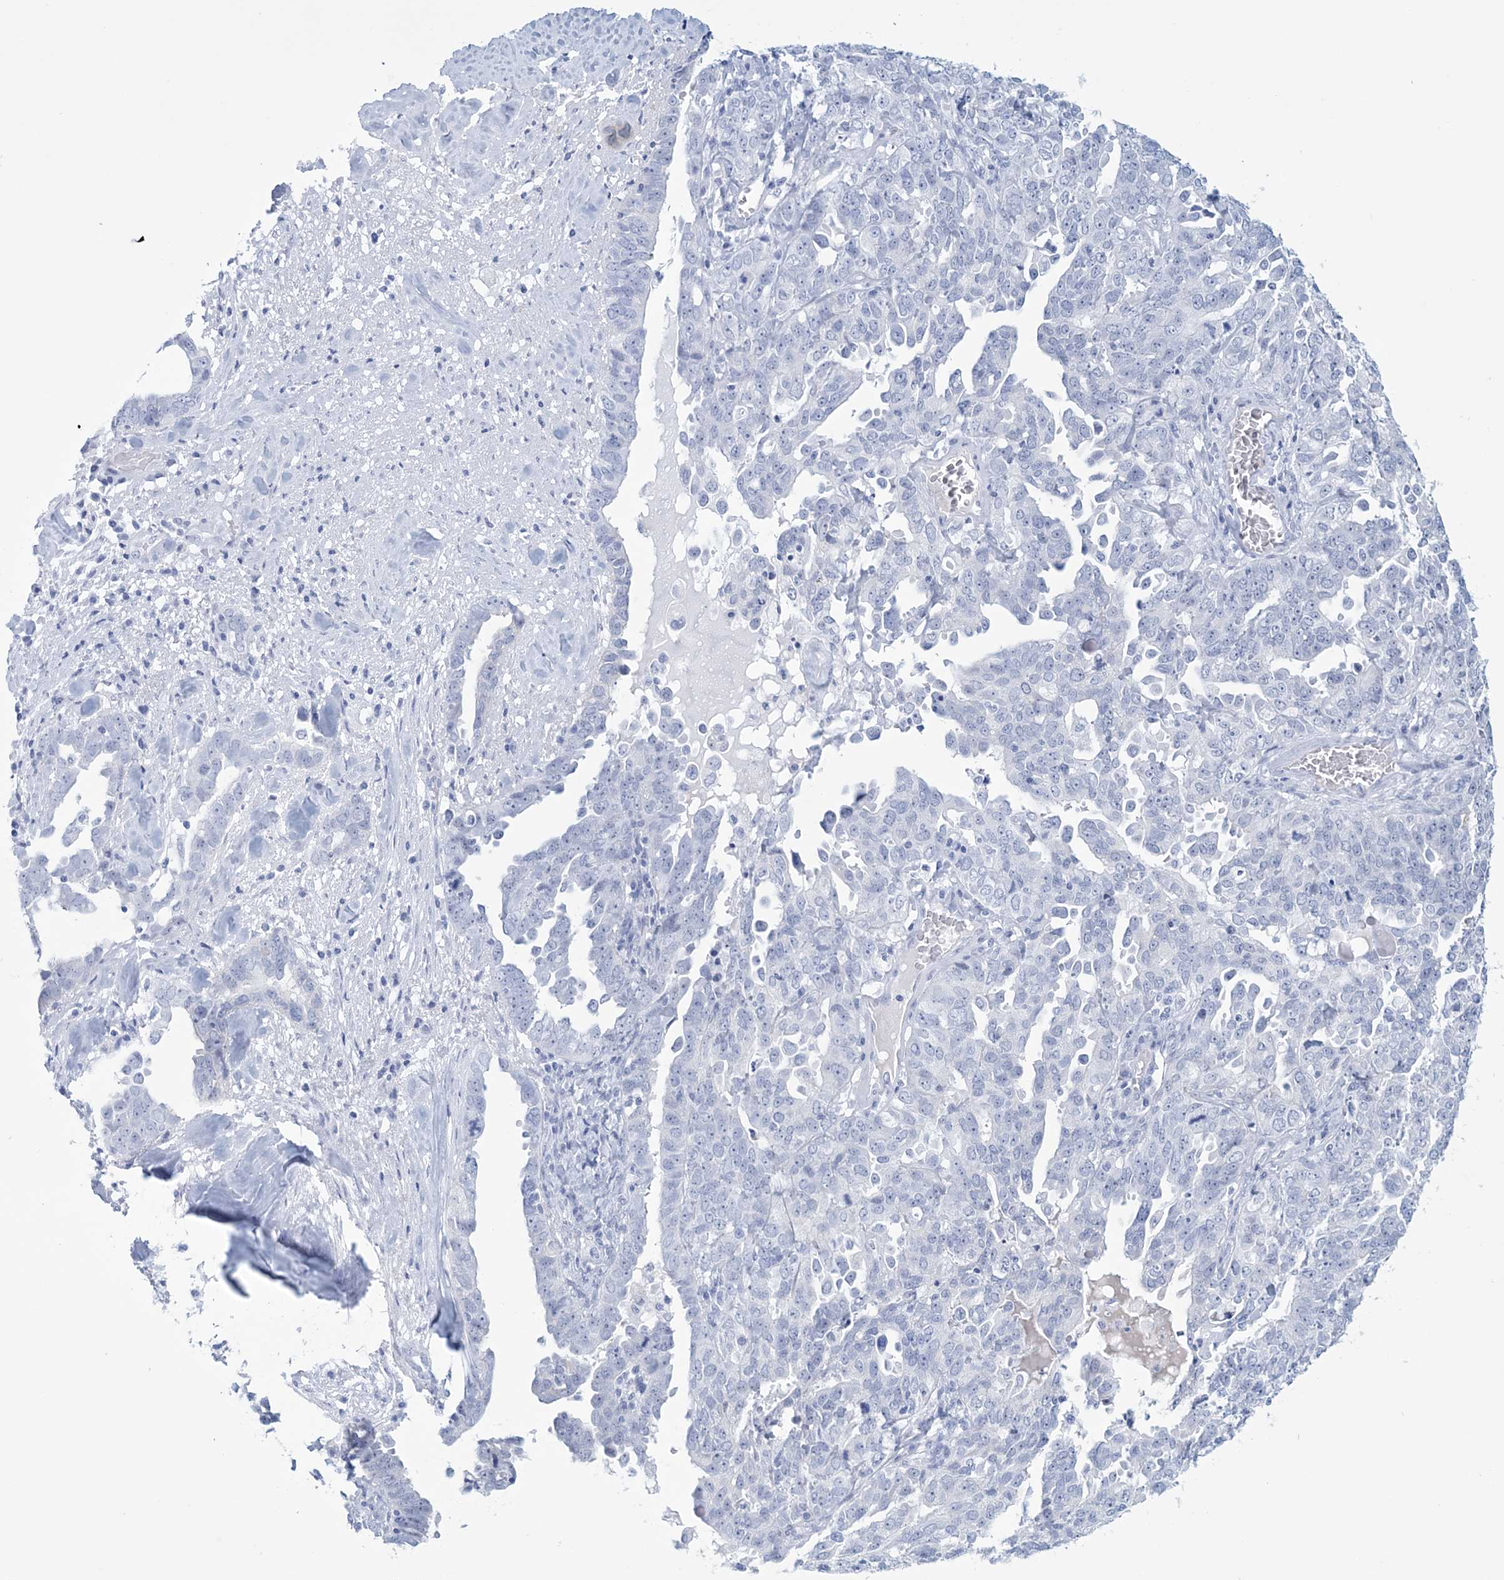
{"staining": {"intensity": "negative", "quantity": "none", "location": "none"}, "tissue": "ovarian cancer", "cell_type": "Tumor cells", "image_type": "cancer", "snomed": [{"axis": "morphology", "description": "Carcinoma, endometroid"}, {"axis": "topography", "description": "Ovary"}], "caption": "High magnification brightfield microscopy of ovarian cancer (endometroid carcinoma) stained with DAB (3,3'-diaminobenzidine) (brown) and counterstained with hematoxylin (blue): tumor cells show no significant staining. Nuclei are stained in blue.", "gene": "DPCD", "patient": {"sex": "female", "age": 62}}